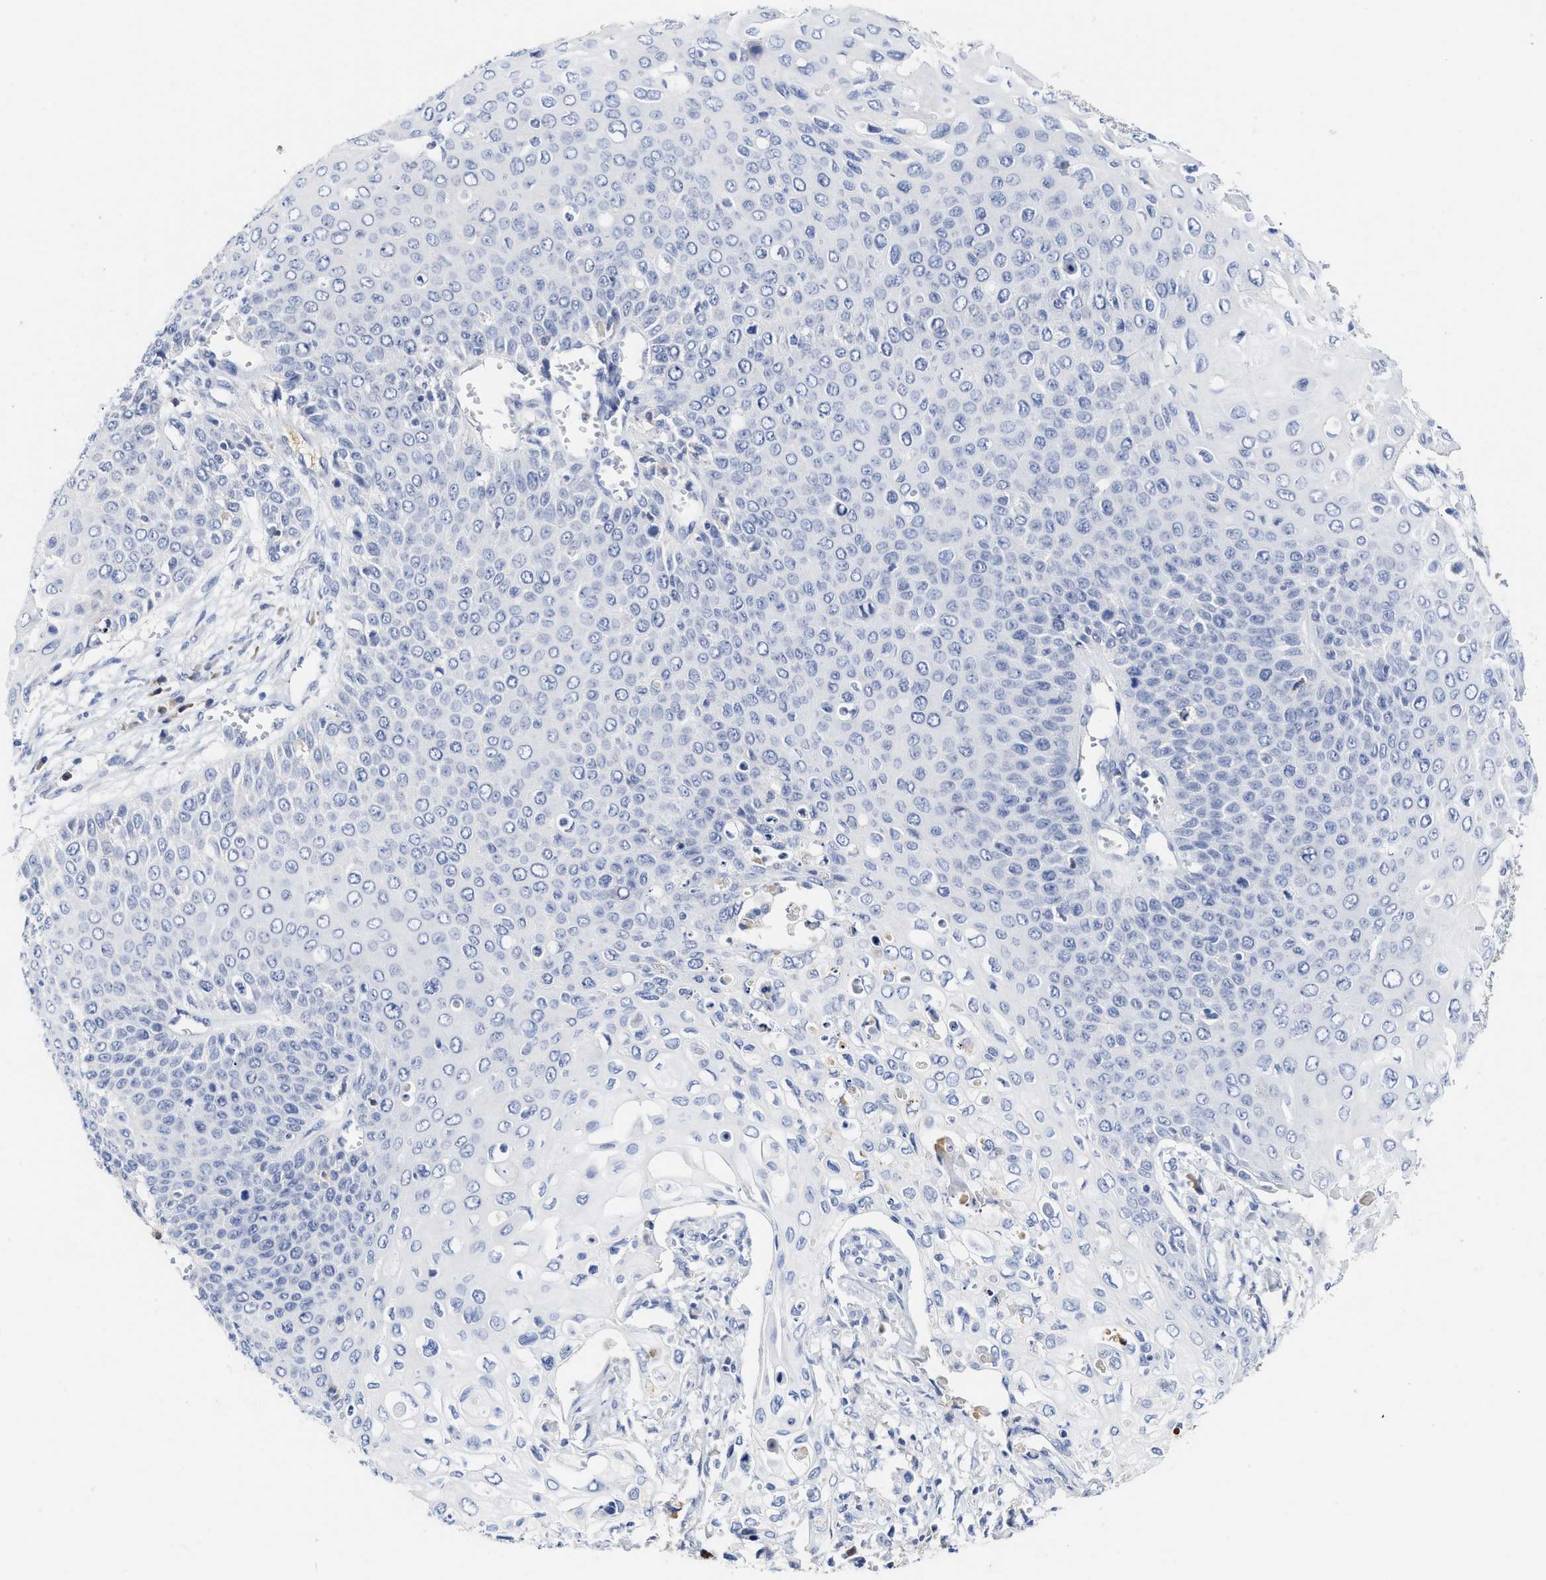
{"staining": {"intensity": "negative", "quantity": "none", "location": "none"}, "tissue": "cervical cancer", "cell_type": "Tumor cells", "image_type": "cancer", "snomed": [{"axis": "morphology", "description": "Squamous cell carcinoma, NOS"}, {"axis": "topography", "description": "Cervix"}], "caption": "This is an immunohistochemistry (IHC) micrograph of cervical cancer (squamous cell carcinoma). There is no staining in tumor cells.", "gene": "C2", "patient": {"sex": "female", "age": 39}}